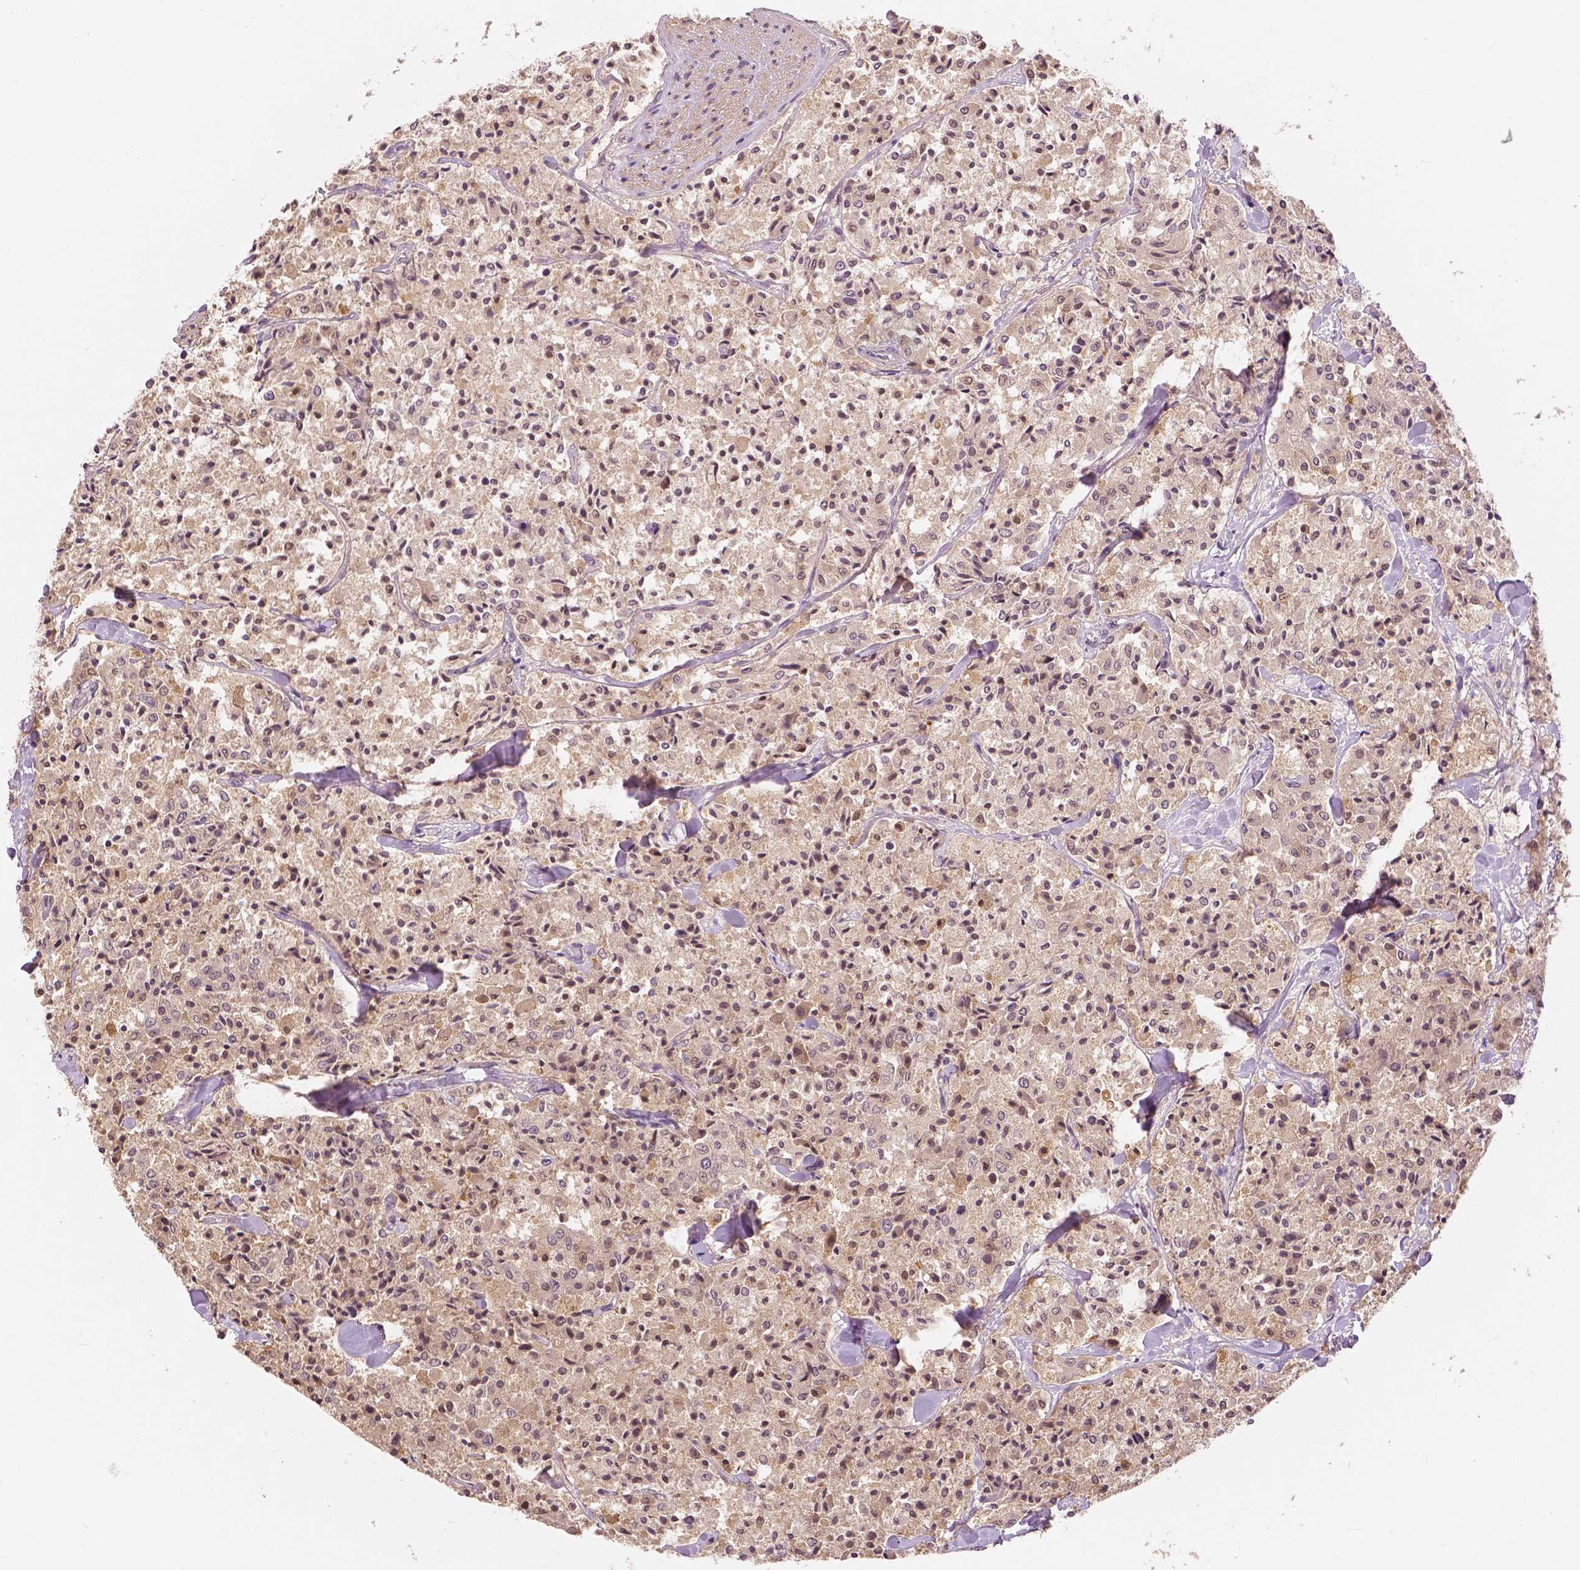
{"staining": {"intensity": "weak", "quantity": "25%-75%", "location": "cytoplasmic/membranous,nuclear"}, "tissue": "carcinoid", "cell_type": "Tumor cells", "image_type": "cancer", "snomed": [{"axis": "morphology", "description": "Carcinoid, malignant, NOS"}, {"axis": "topography", "description": "Lung"}], "caption": "The image shows a brown stain indicating the presence of a protein in the cytoplasmic/membranous and nuclear of tumor cells in carcinoid.", "gene": "MAP1LC3B", "patient": {"sex": "male", "age": 71}}